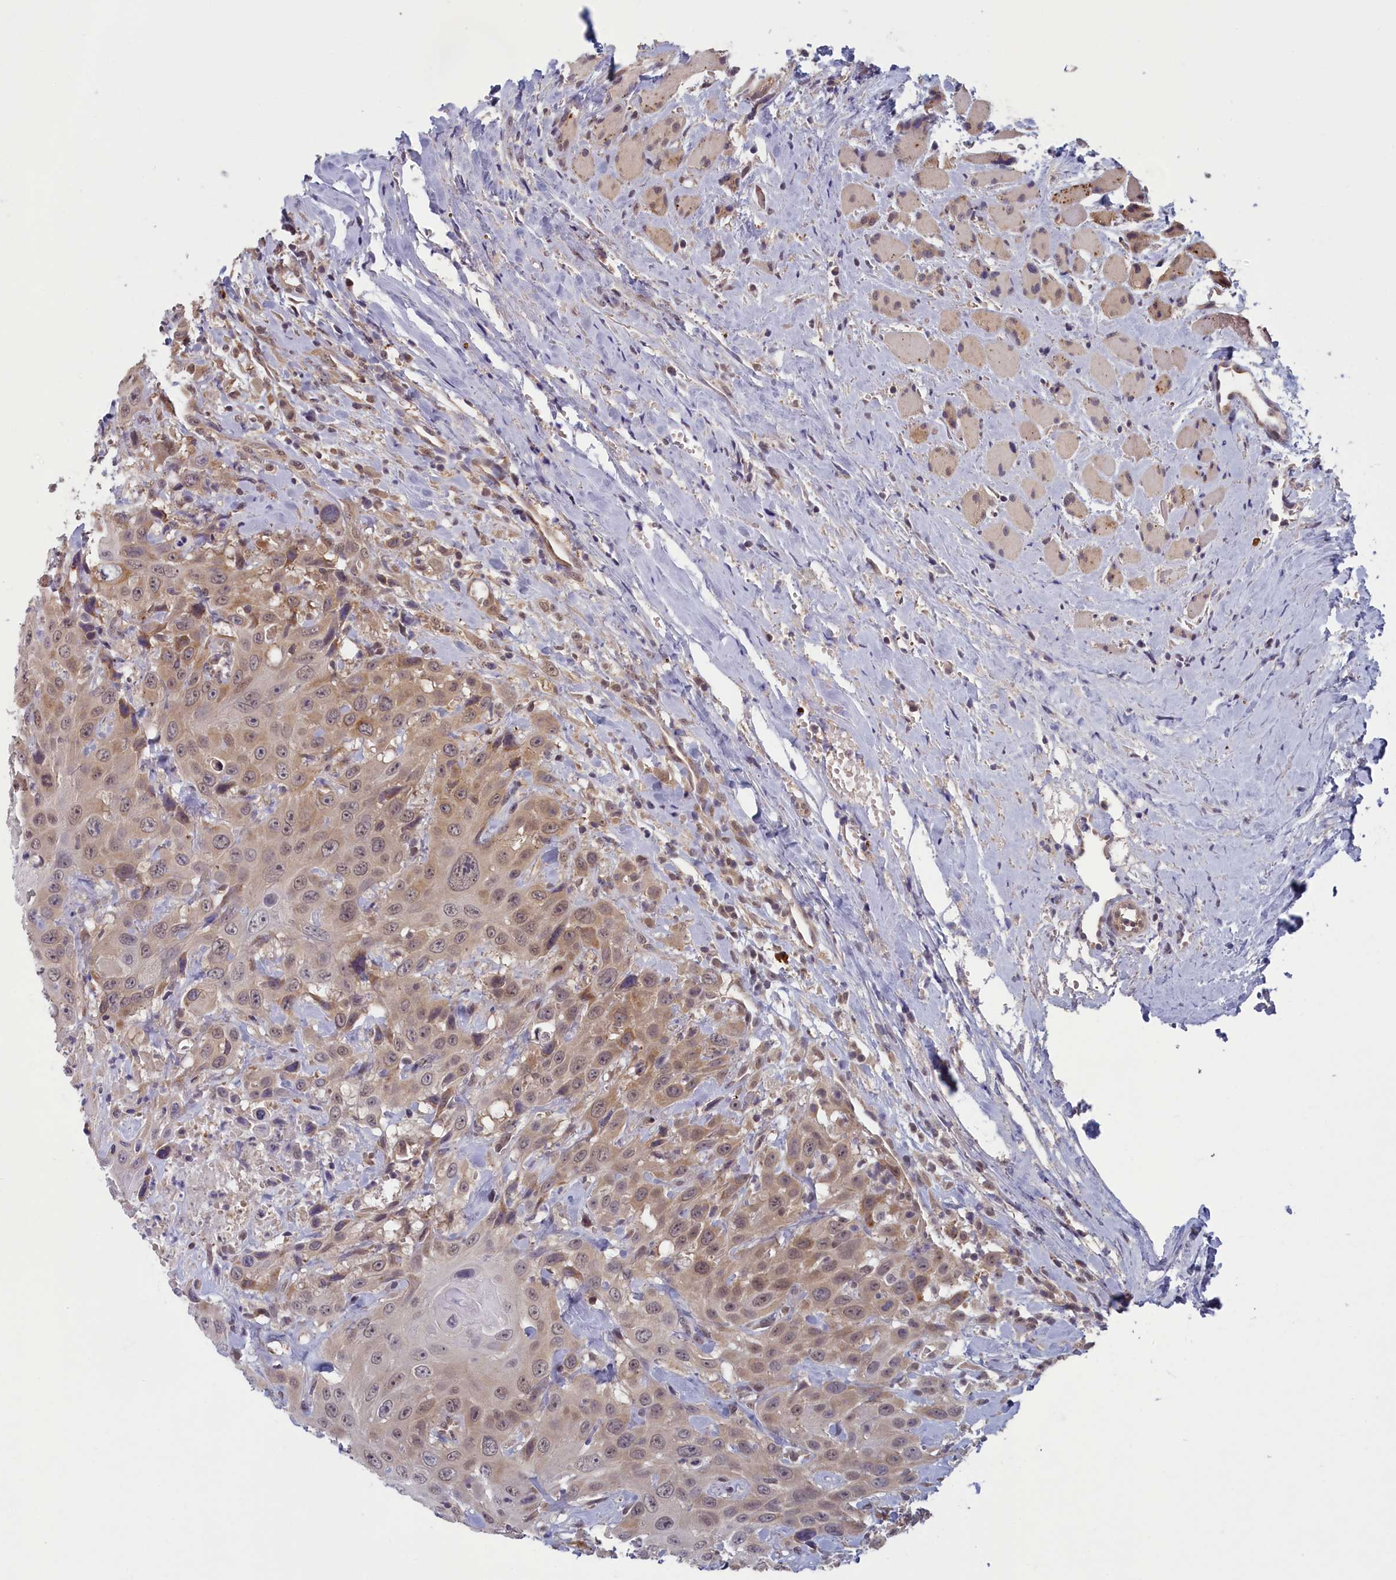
{"staining": {"intensity": "weak", "quantity": "25%-75%", "location": "cytoplasmic/membranous,nuclear"}, "tissue": "head and neck cancer", "cell_type": "Tumor cells", "image_type": "cancer", "snomed": [{"axis": "morphology", "description": "Squamous cell carcinoma, NOS"}, {"axis": "topography", "description": "Head-Neck"}], "caption": "This image reveals head and neck squamous cell carcinoma stained with immunohistochemistry to label a protein in brown. The cytoplasmic/membranous and nuclear of tumor cells show weak positivity for the protein. Nuclei are counter-stained blue.", "gene": "MRI1", "patient": {"sex": "male", "age": 81}}